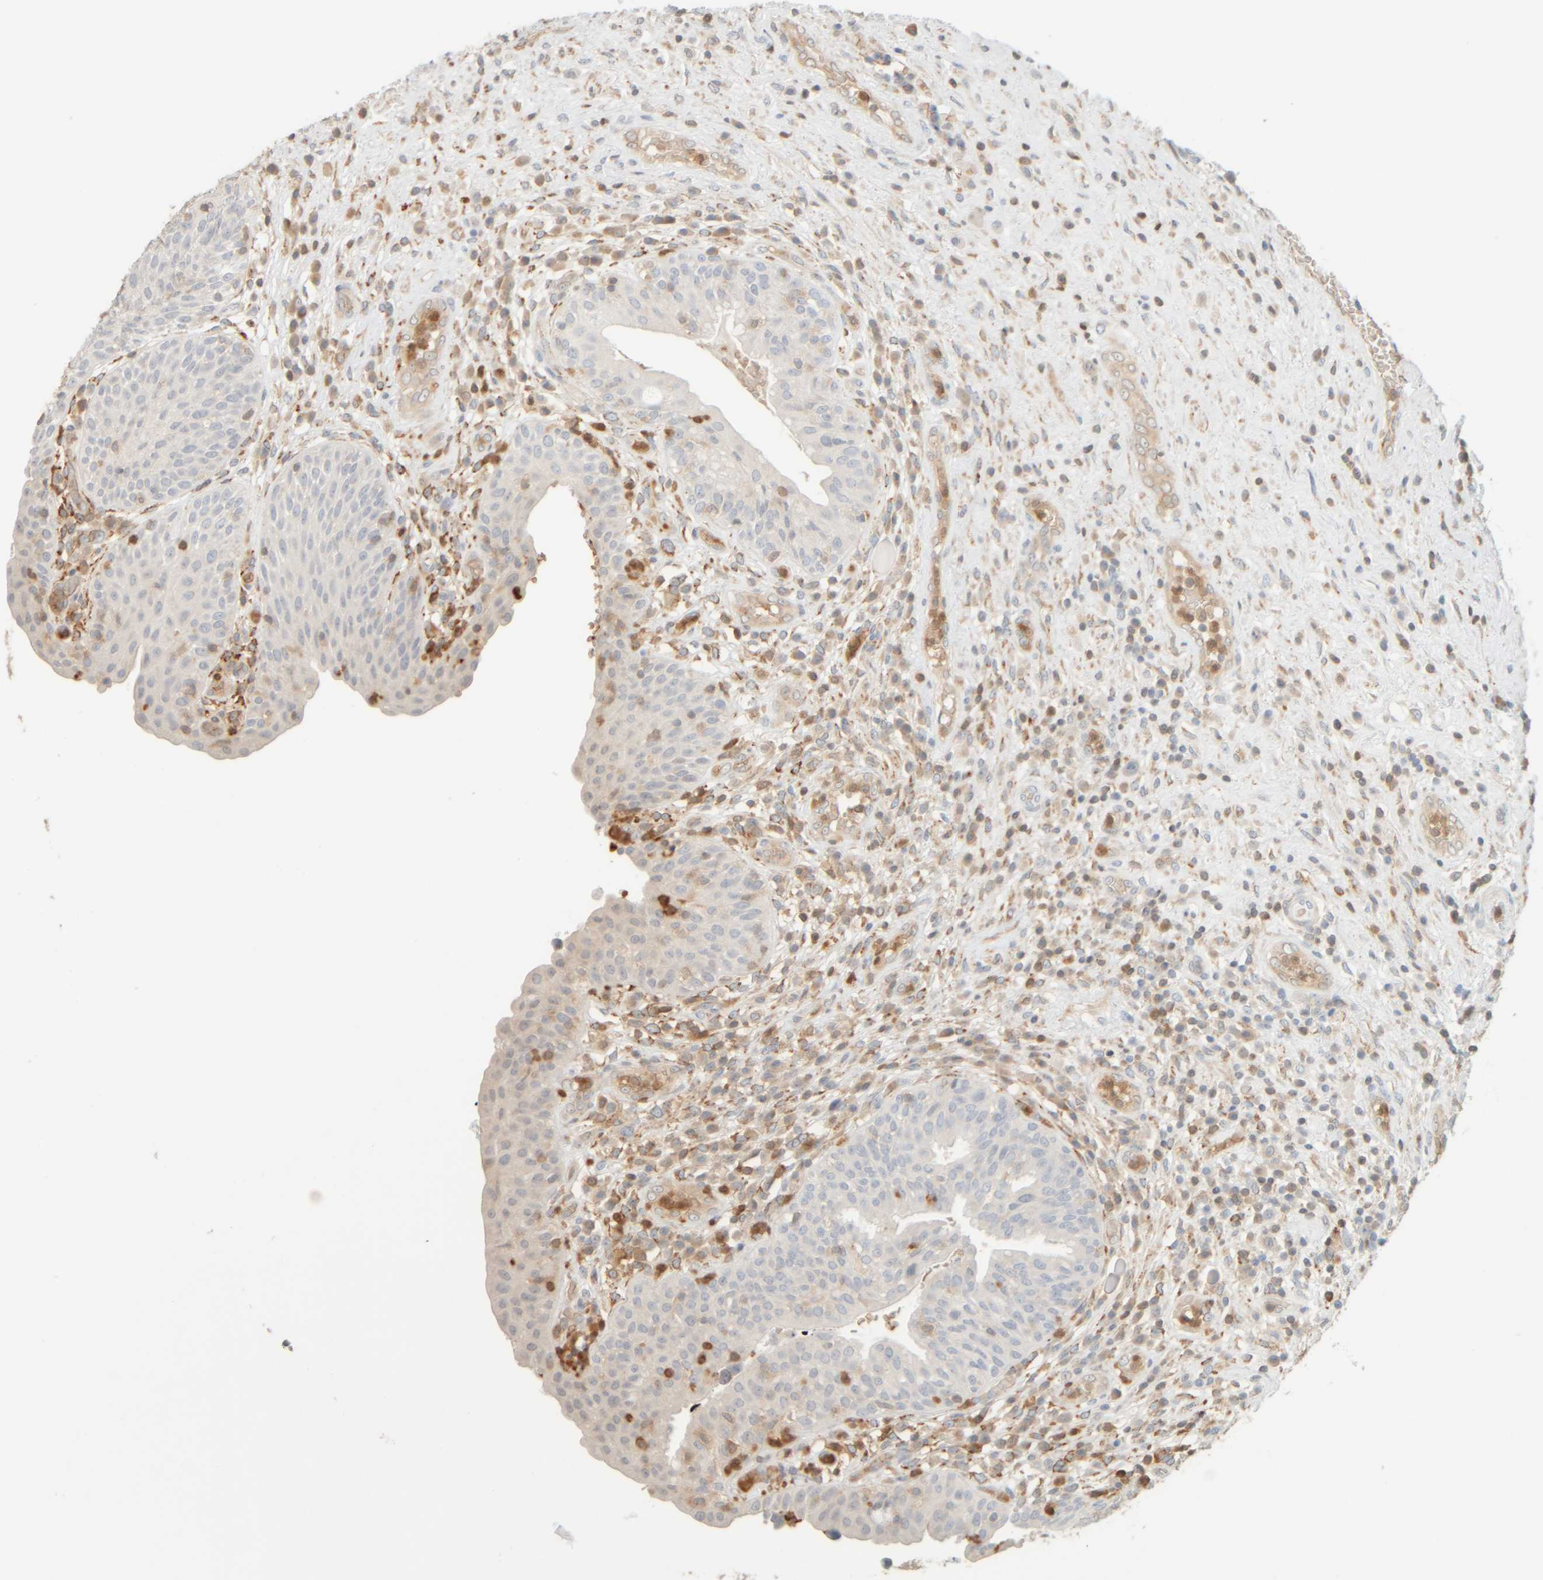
{"staining": {"intensity": "weak", "quantity": "25%-75%", "location": "cytoplasmic/membranous"}, "tissue": "urinary bladder", "cell_type": "Urothelial cells", "image_type": "normal", "snomed": [{"axis": "morphology", "description": "Normal tissue, NOS"}, {"axis": "topography", "description": "Urinary bladder"}], "caption": "Brown immunohistochemical staining in normal urinary bladder reveals weak cytoplasmic/membranous expression in approximately 25%-75% of urothelial cells.", "gene": "AARSD1", "patient": {"sex": "female", "age": 62}}